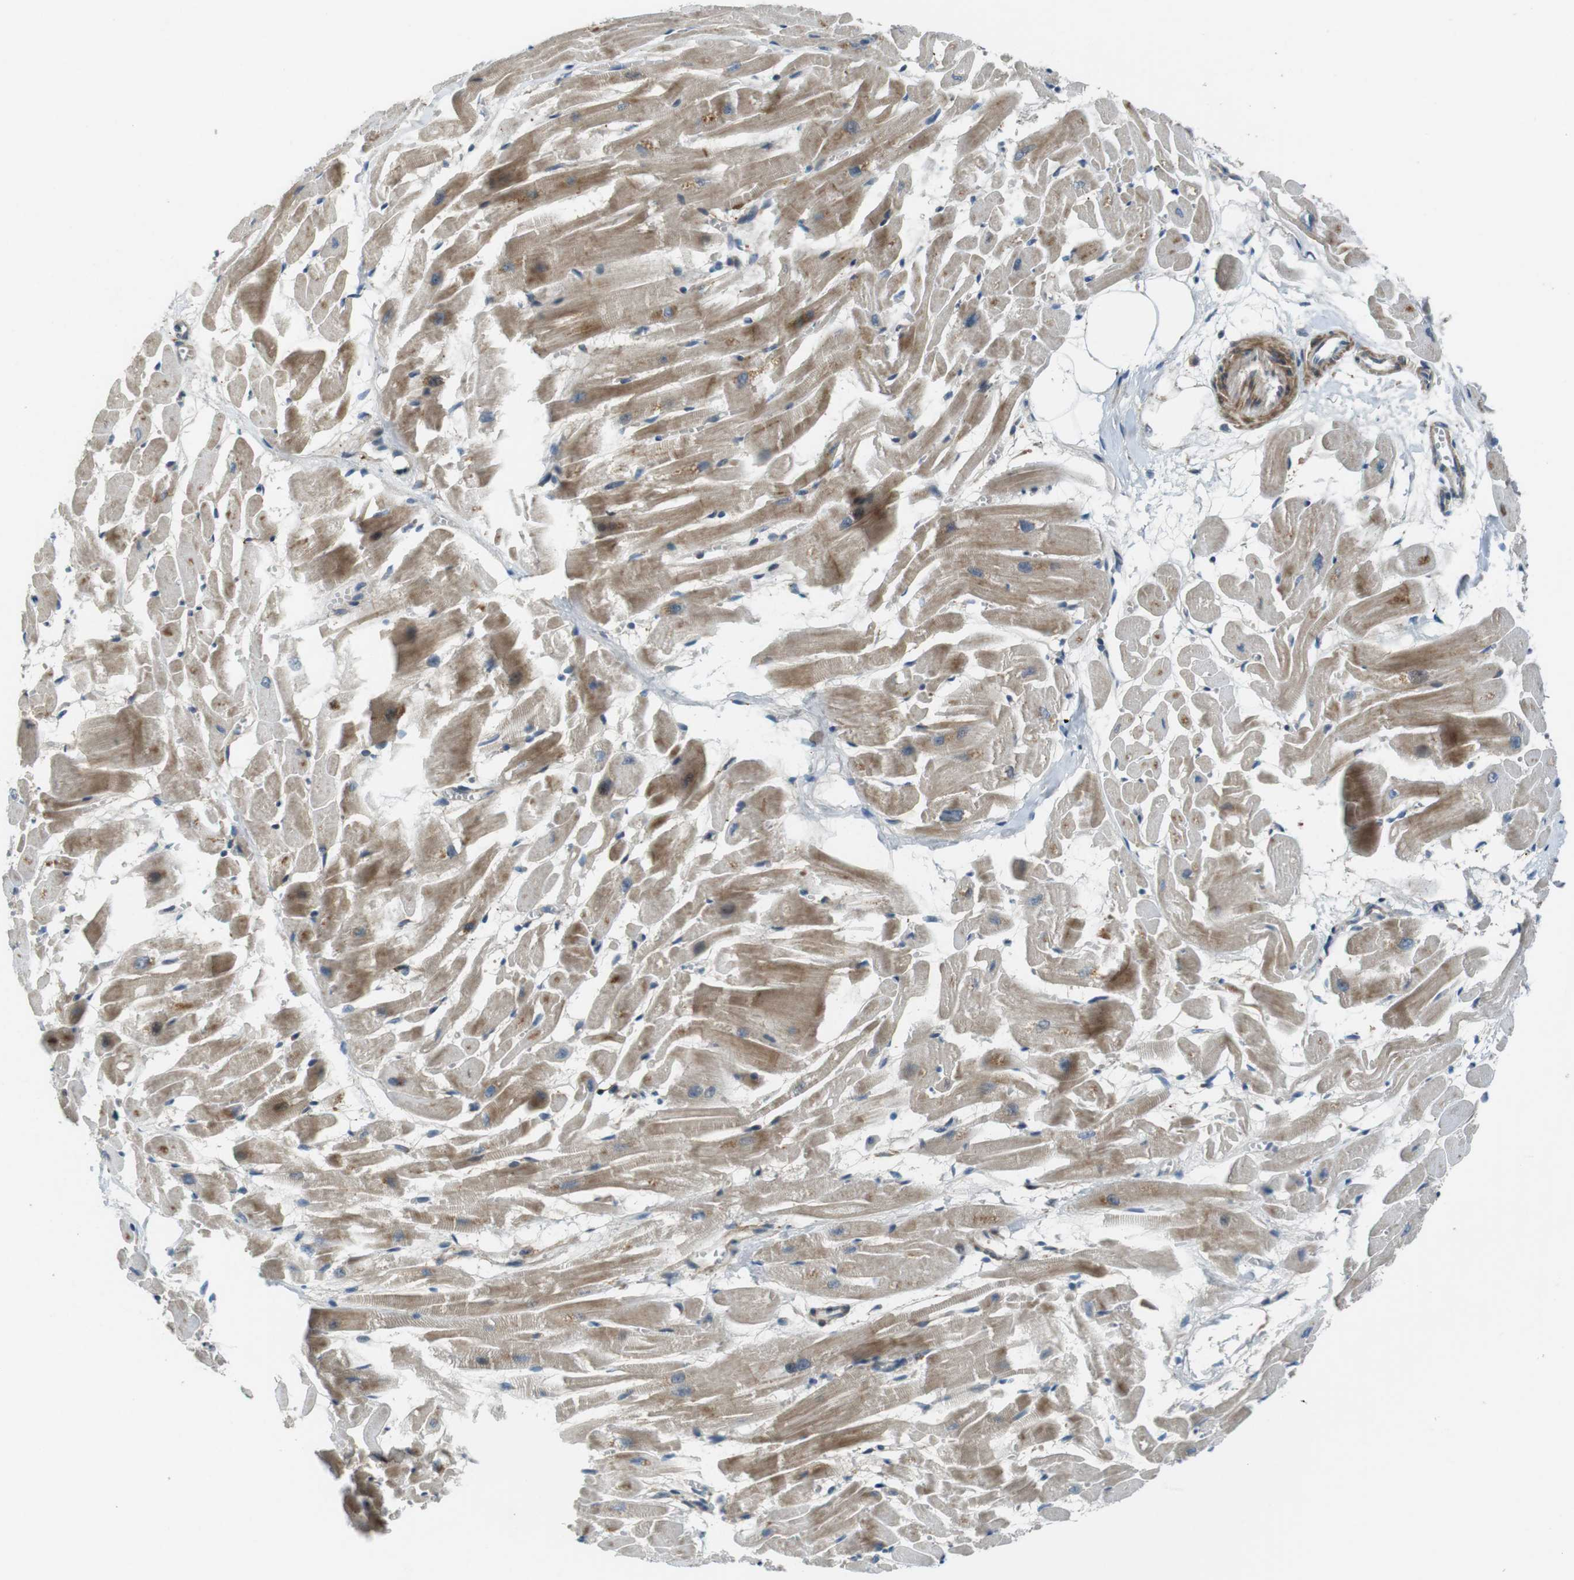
{"staining": {"intensity": "moderate", "quantity": "25%-75%", "location": "cytoplasmic/membranous"}, "tissue": "heart muscle", "cell_type": "Cardiomyocytes", "image_type": "normal", "snomed": [{"axis": "morphology", "description": "Normal tissue, NOS"}, {"axis": "topography", "description": "Heart"}], "caption": "IHC histopathology image of benign heart muscle: human heart muscle stained using IHC displays medium levels of moderate protein expression localized specifically in the cytoplasmic/membranous of cardiomyocytes, appearing as a cytoplasmic/membranous brown color.", "gene": "IFFO2", "patient": {"sex": "female", "age": 19}}